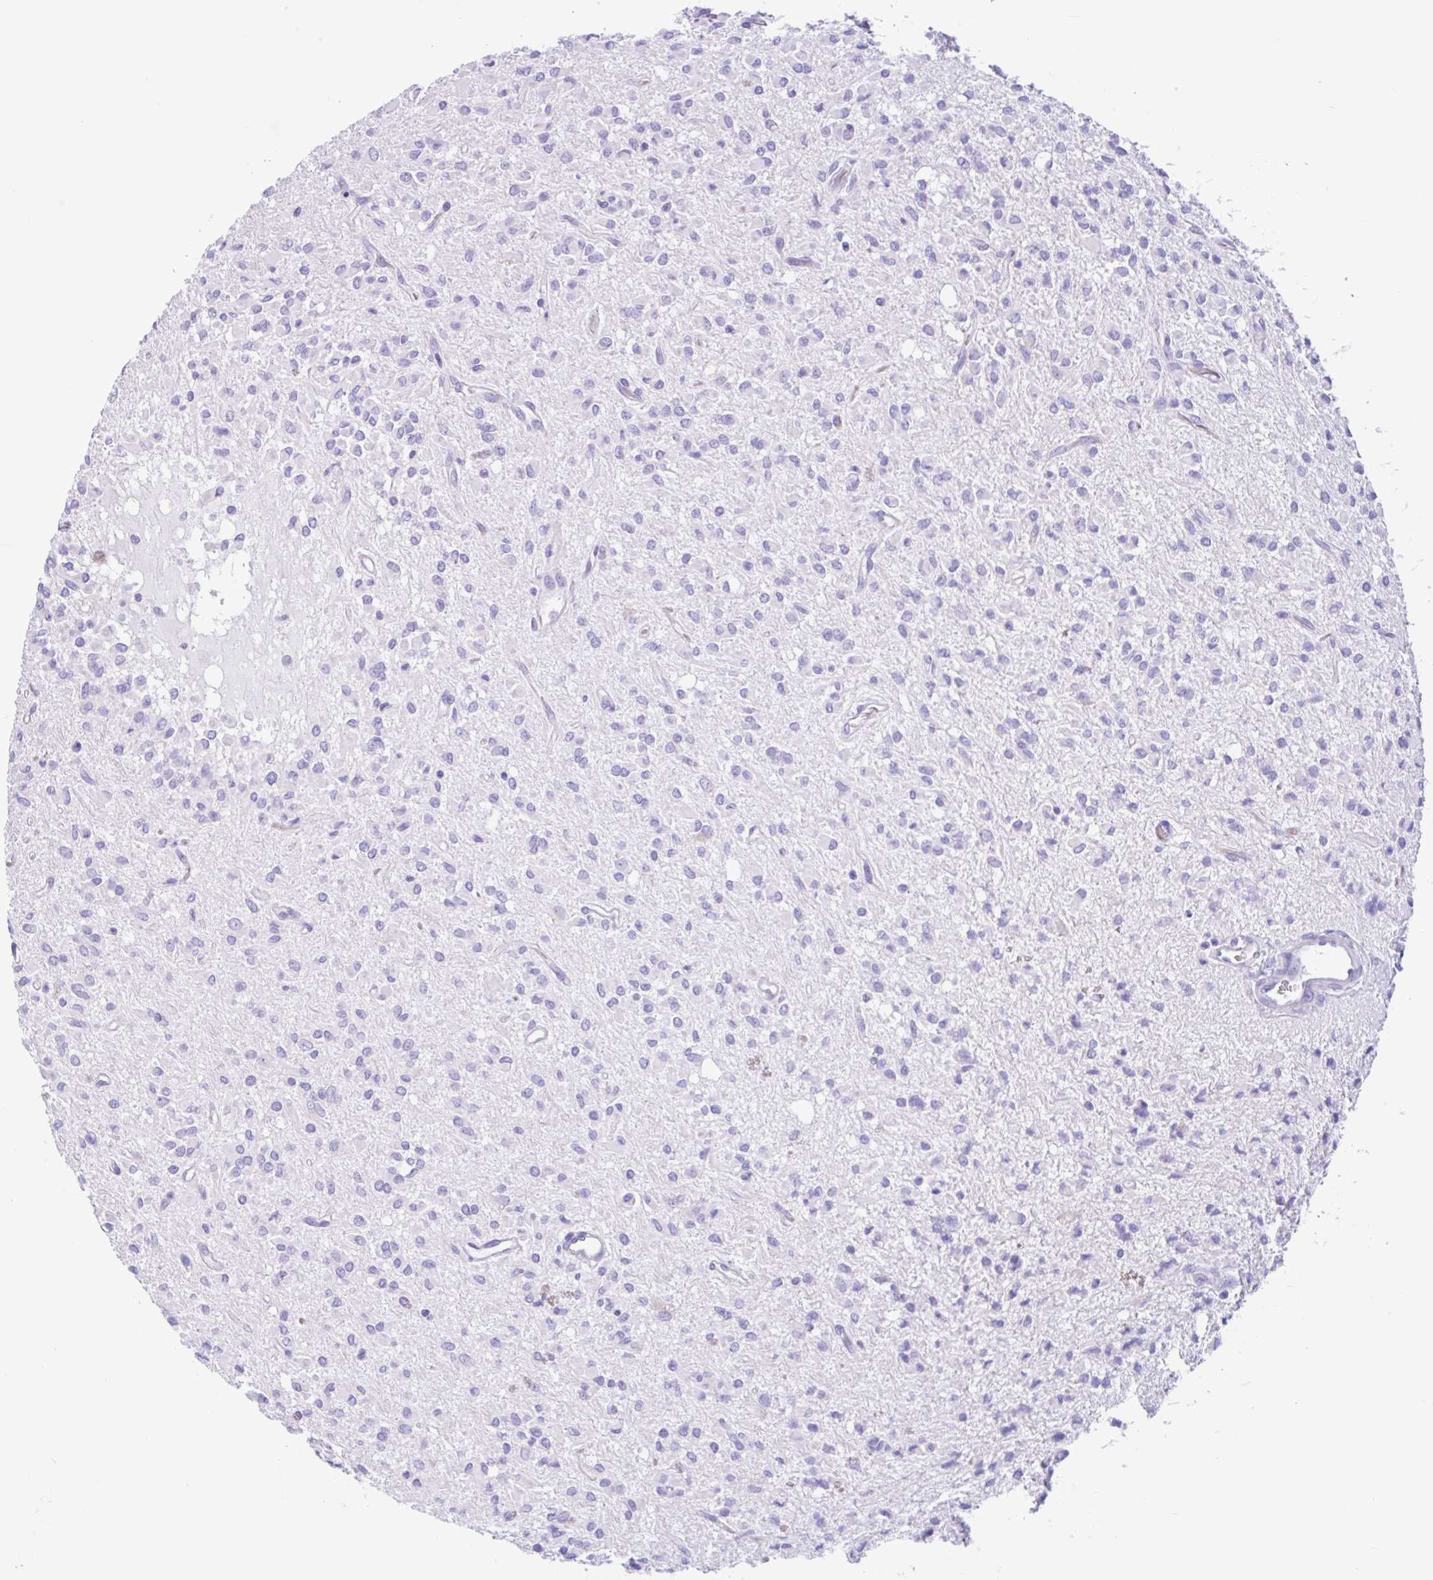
{"staining": {"intensity": "negative", "quantity": "none", "location": "none"}, "tissue": "glioma", "cell_type": "Tumor cells", "image_type": "cancer", "snomed": [{"axis": "morphology", "description": "Glioma, malignant, Low grade"}, {"axis": "topography", "description": "Brain"}], "caption": "The image reveals no significant staining in tumor cells of glioma. (Immunohistochemistry, brightfield microscopy, high magnification).", "gene": "TMEM79", "patient": {"sex": "female", "age": 33}}